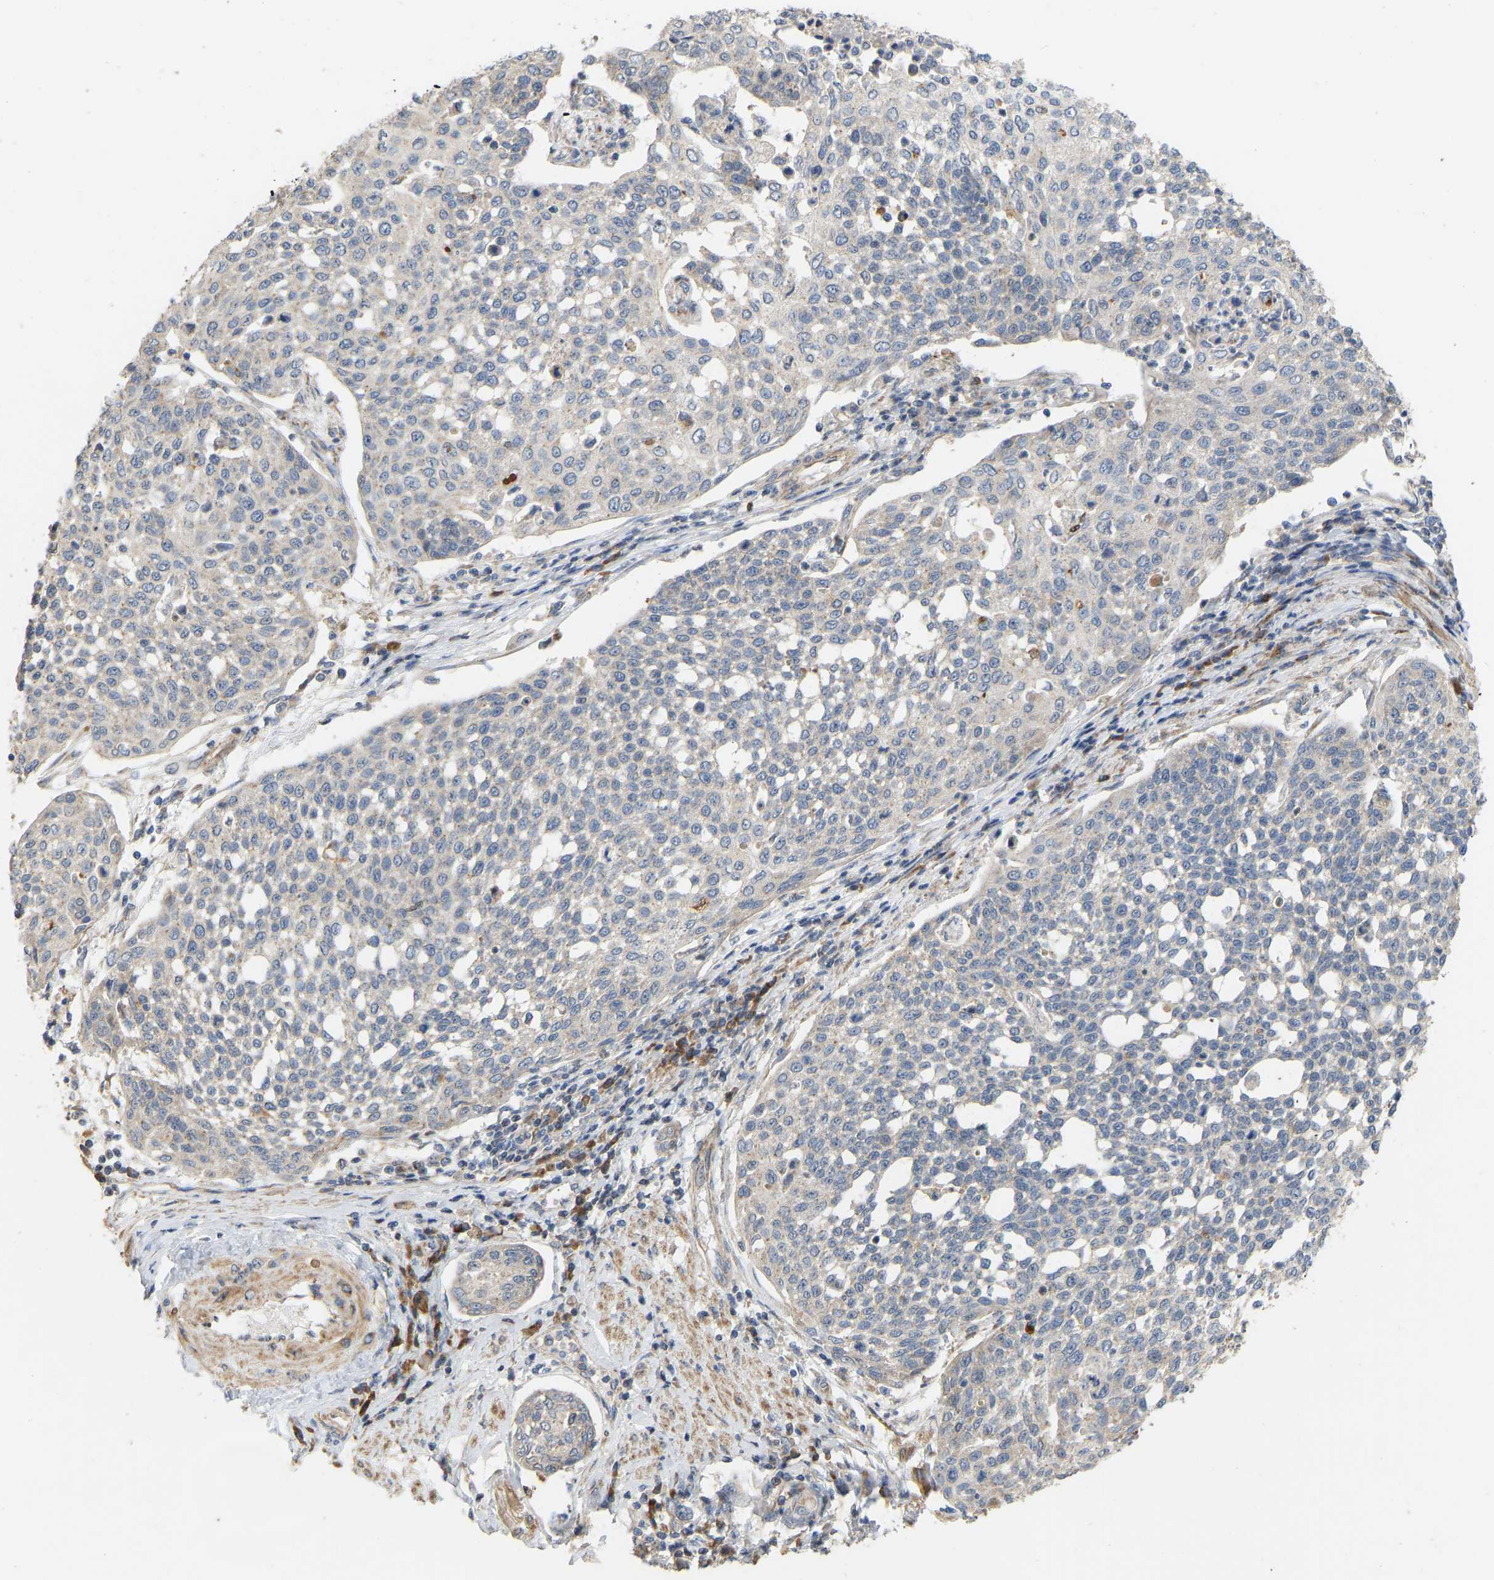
{"staining": {"intensity": "negative", "quantity": "none", "location": "none"}, "tissue": "cervical cancer", "cell_type": "Tumor cells", "image_type": "cancer", "snomed": [{"axis": "morphology", "description": "Squamous cell carcinoma, NOS"}, {"axis": "topography", "description": "Cervix"}], "caption": "Tumor cells are negative for brown protein staining in cervical cancer.", "gene": "HACD2", "patient": {"sex": "female", "age": 34}}